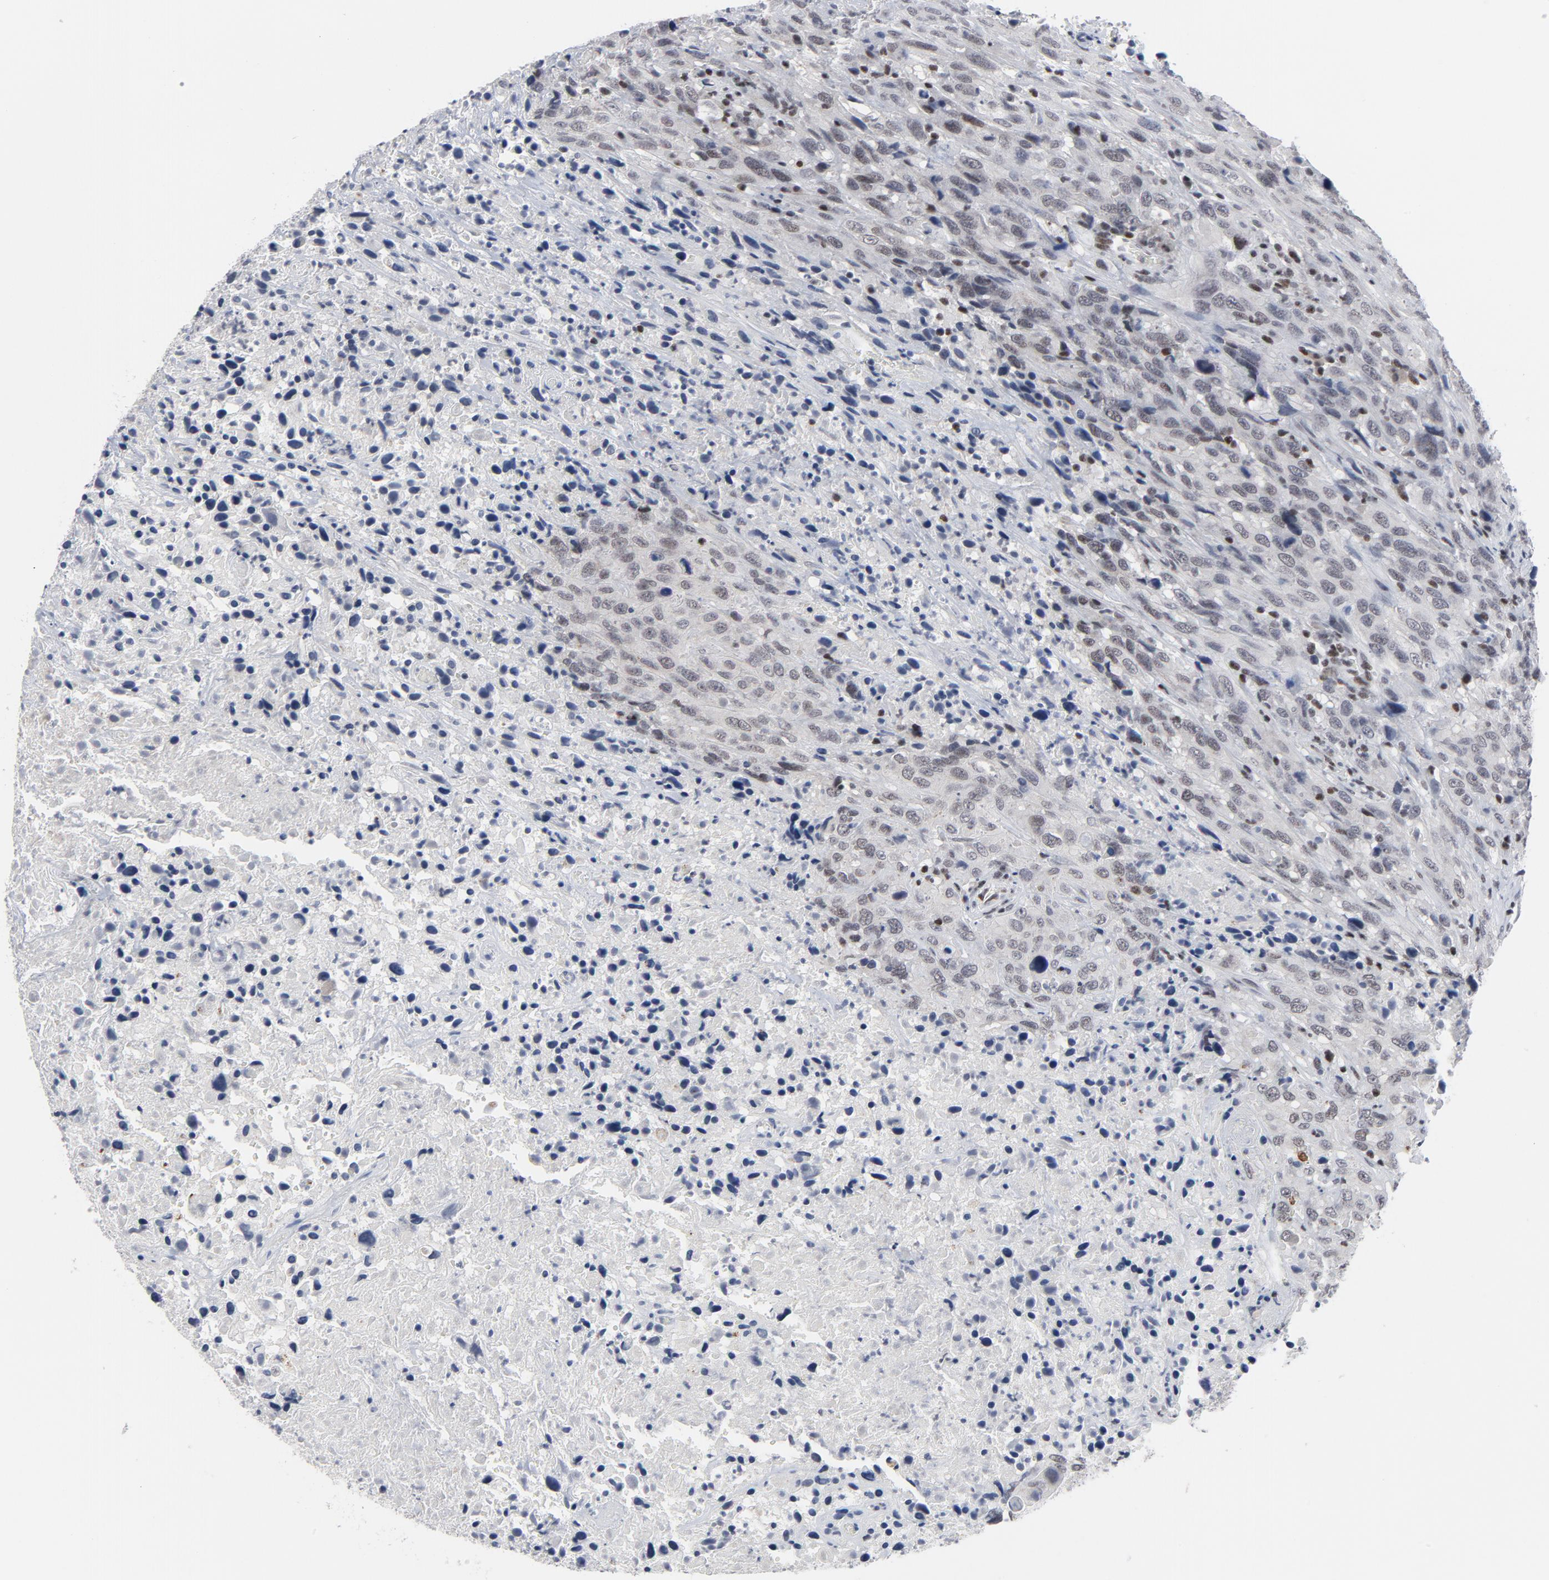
{"staining": {"intensity": "weak", "quantity": ">75%", "location": "nuclear"}, "tissue": "urothelial cancer", "cell_type": "Tumor cells", "image_type": "cancer", "snomed": [{"axis": "morphology", "description": "Urothelial carcinoma, High grade"}, {"axis": "topography", "description": "Urinary bladder"}], "caption": "An IHC micrograph of neoplastic tissue is shown. Protein staining in brown labels weak nuclear positivity in urothelial carcinoma (high-grade) within tumor cells. (Brightfield microscopy of DAB IHC at high magnification).", "gene": "GABPA", "patient": {"sex": "male", "age": 61}}